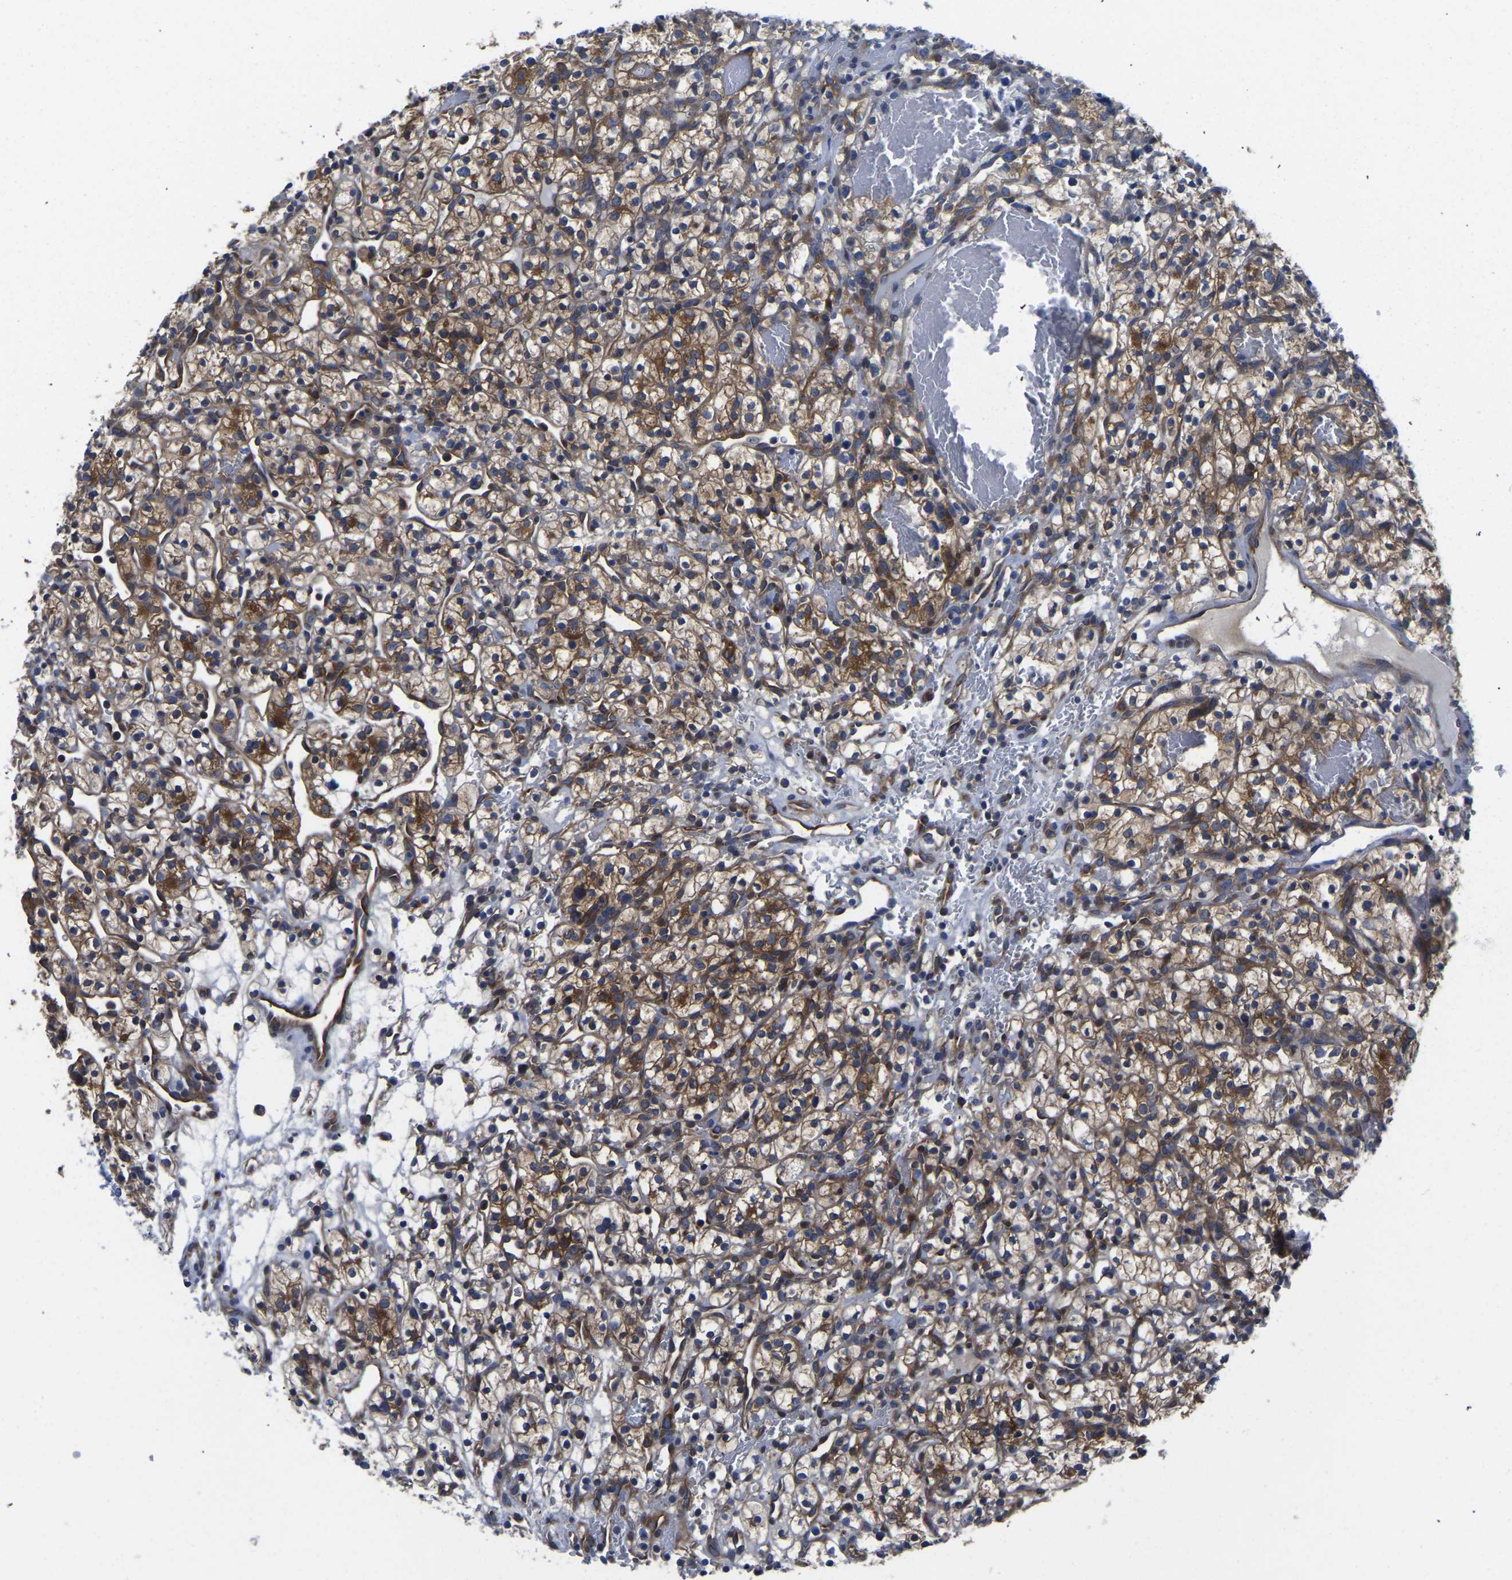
{"staining": {"intensity": "moderate", "quantity": ">75%", "location": "cytoplasmic/membranous"}, "tissue": "renal cancer", "cell_type": "Tumor cells", "image_type": "cancer", "snomed": [{"axis": "morphology", "description": "Adenocarcinoma, NOS"}, {"axis": "topography", "description": "Kidney"}], "caption": "An immunohistochemistry (IHC) photomicrograph of tumor tissue is shown. Protein staining in brown labels moderate cytoplasmic/membranous positivity in renal adenocarcinoma within tumor cells.", "gene": "TFG", "patient": {"sex": "female", "age": 57}}